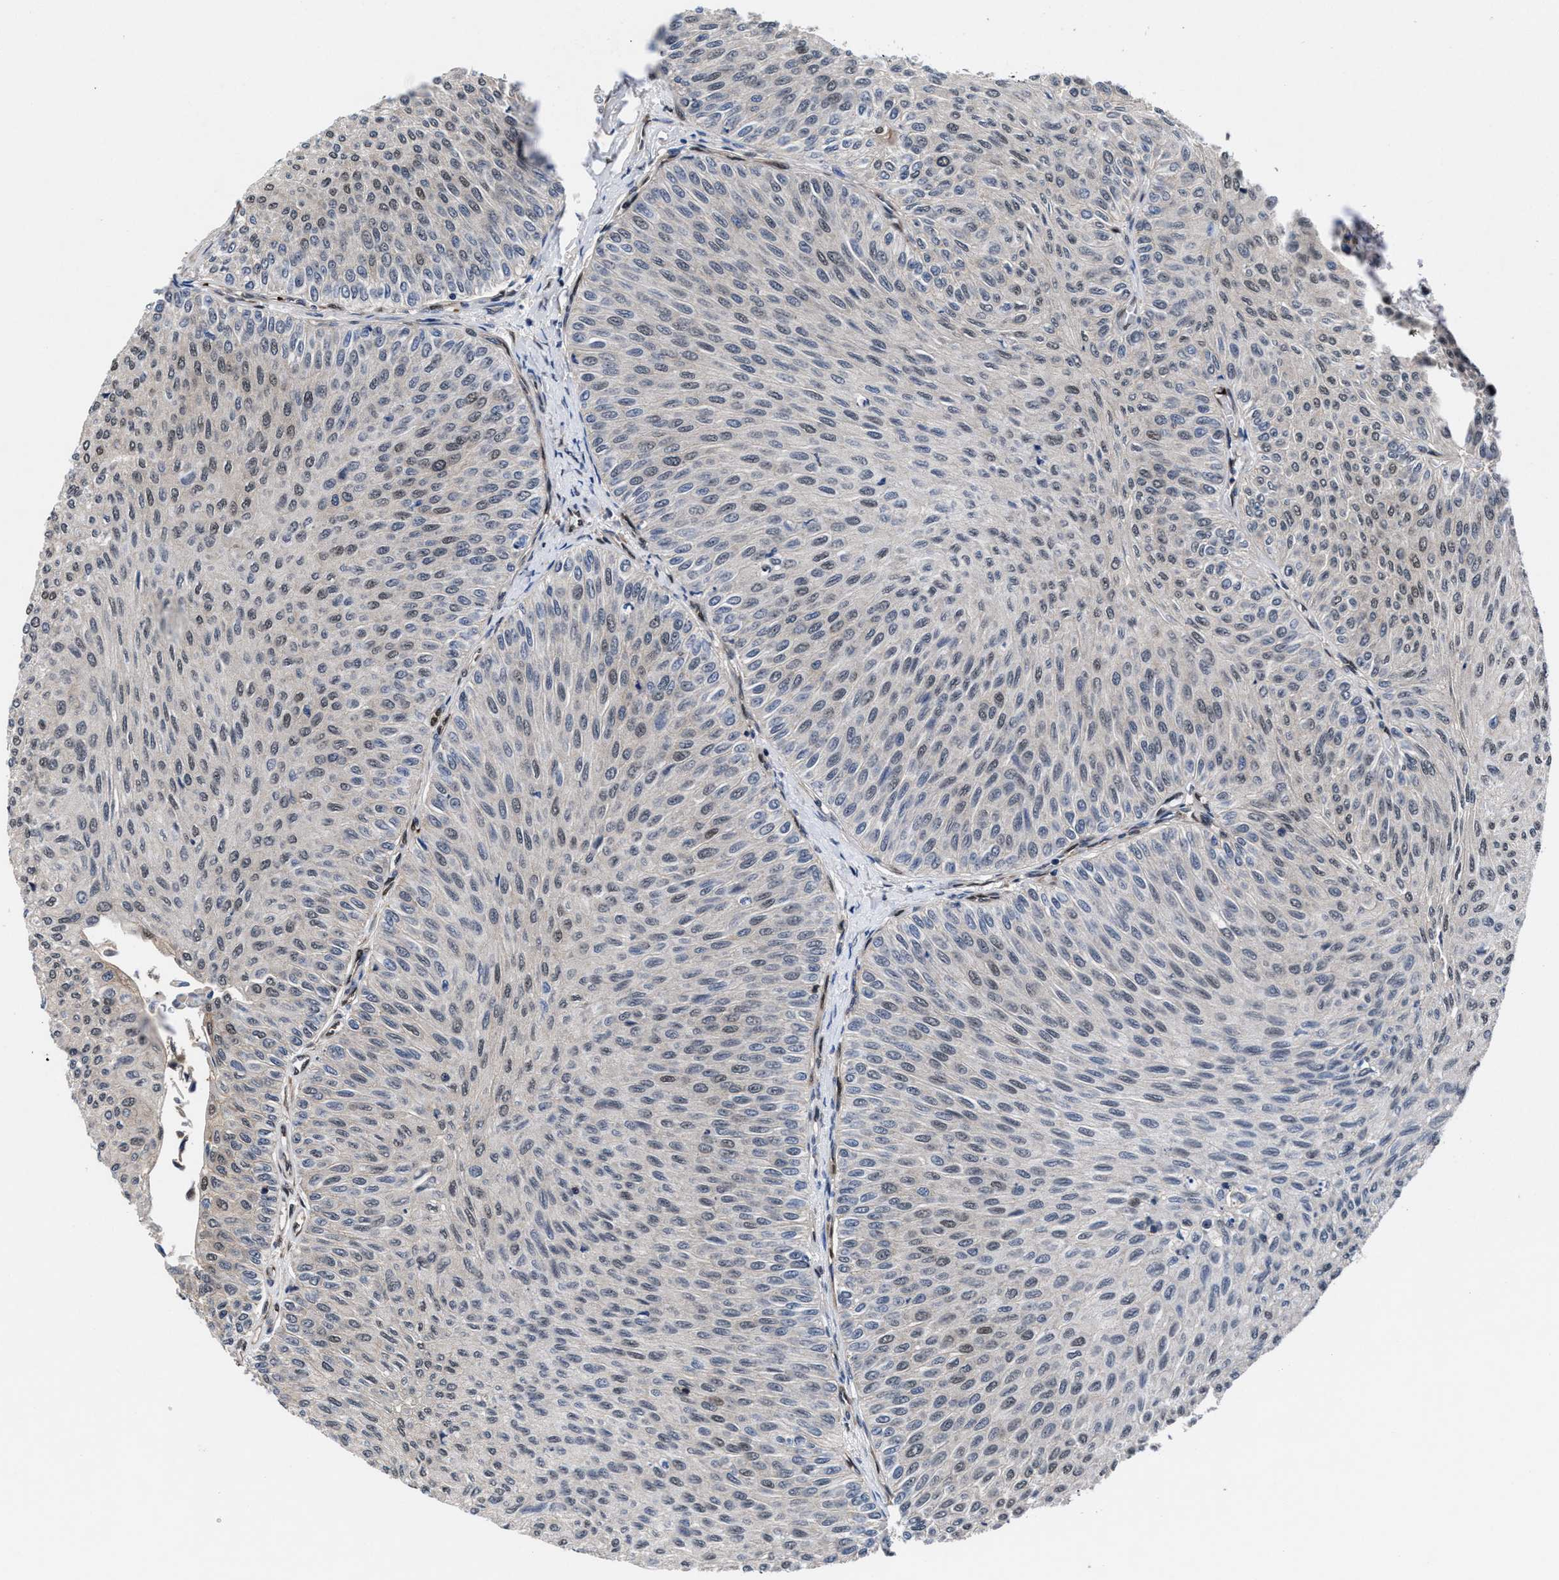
{"staining": {"intensity": "weak", "quantity": "<25%", "location": "nuclear"}, "tissue": "urothelial cancer", "cell_type": "Tumor cells", "image_type": "cancer", "snomed": [{"axis": "morphology", "description": "Urothelial carcinoma, Low grade"}, {"axis": "topography", "description": "Urinary bladder"}], "caption": "This is an IHC micrograph of urothelial cancer. There is no positivity in tumor cells.", "gene": "ACLY", "patient": {"sex": "male", "age": 78}}